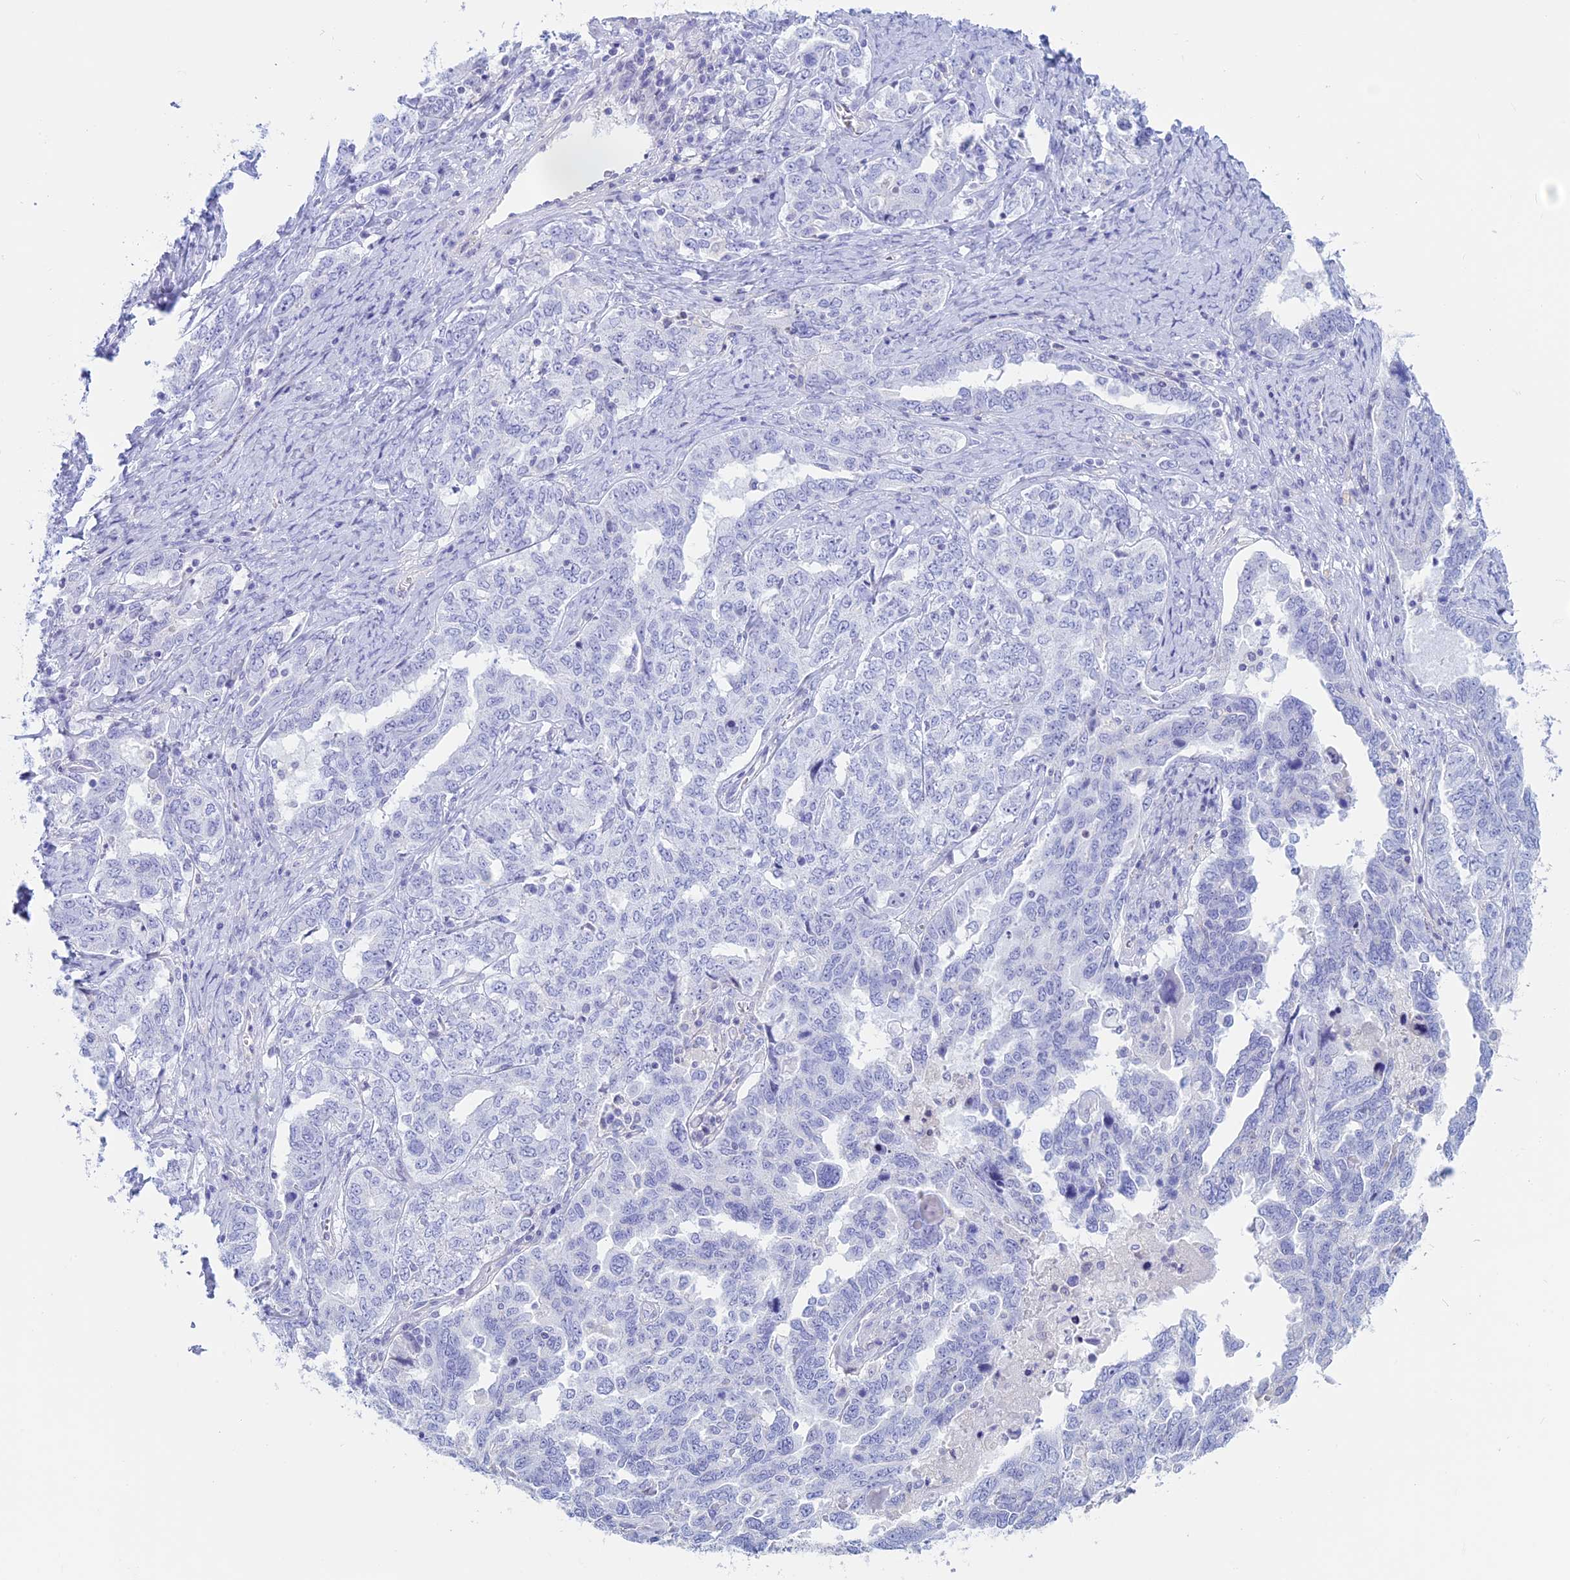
{"staining": {"intensity": "negative", "quantity": "none", "location": "none"}, "tissue": "ovarian cancer", "cell_type": "Tumor cells", "image_type": "cancer", "snomed": [{"axis": "morphology", "description": "Carcinoma, endometroid"}, {"axis": "topography", "description": "Ovary"}], "caption": "Tumor cells show no significant staining in ovarian cancer (endometroid carcinoma).", "gene": "RP1", "patient": {"sex": "female", "age": 62}}